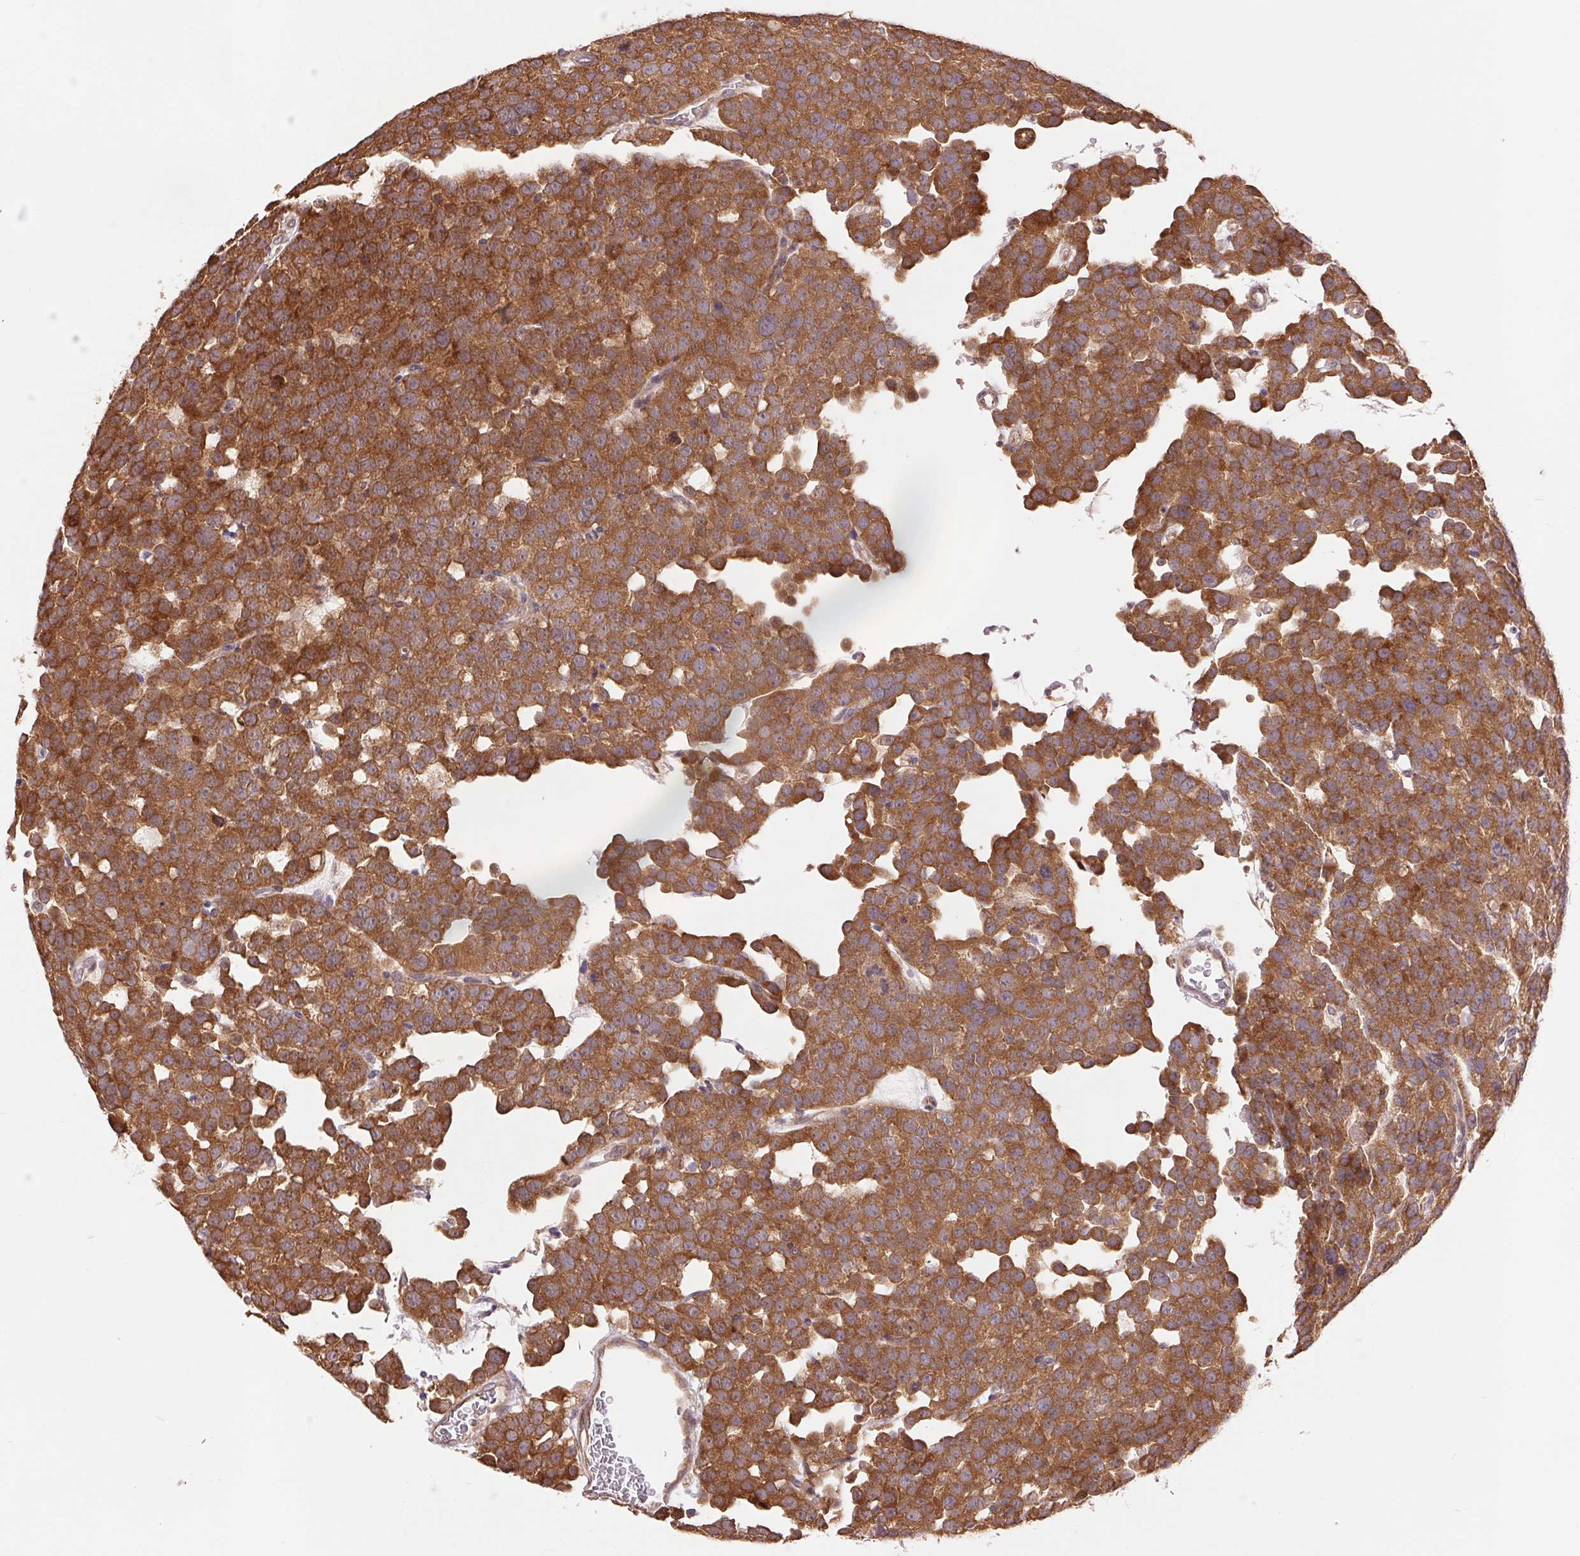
{"staining": {"intensity": "strong", "quantity": ">75%", "location": "cytoplasmic/membranous"}, "tissue": "testis cancer", "cell_type": "Tumor cells", "image_type": "cancer", "snomed": [{"axis": "morphology", "description": "Seminoma, NOS"}, {"axis": "topography", "description": "Testis"}], "caption": "Immunohistochemistry histopathology image of testis seminoma stained for a protein (brown), which shows high levels of strong cytoplasmic/membranous positivity in about >75% of tumor cells.", "gene": "BTF3L4", "patient": {"sex": "male", "age": 71}}